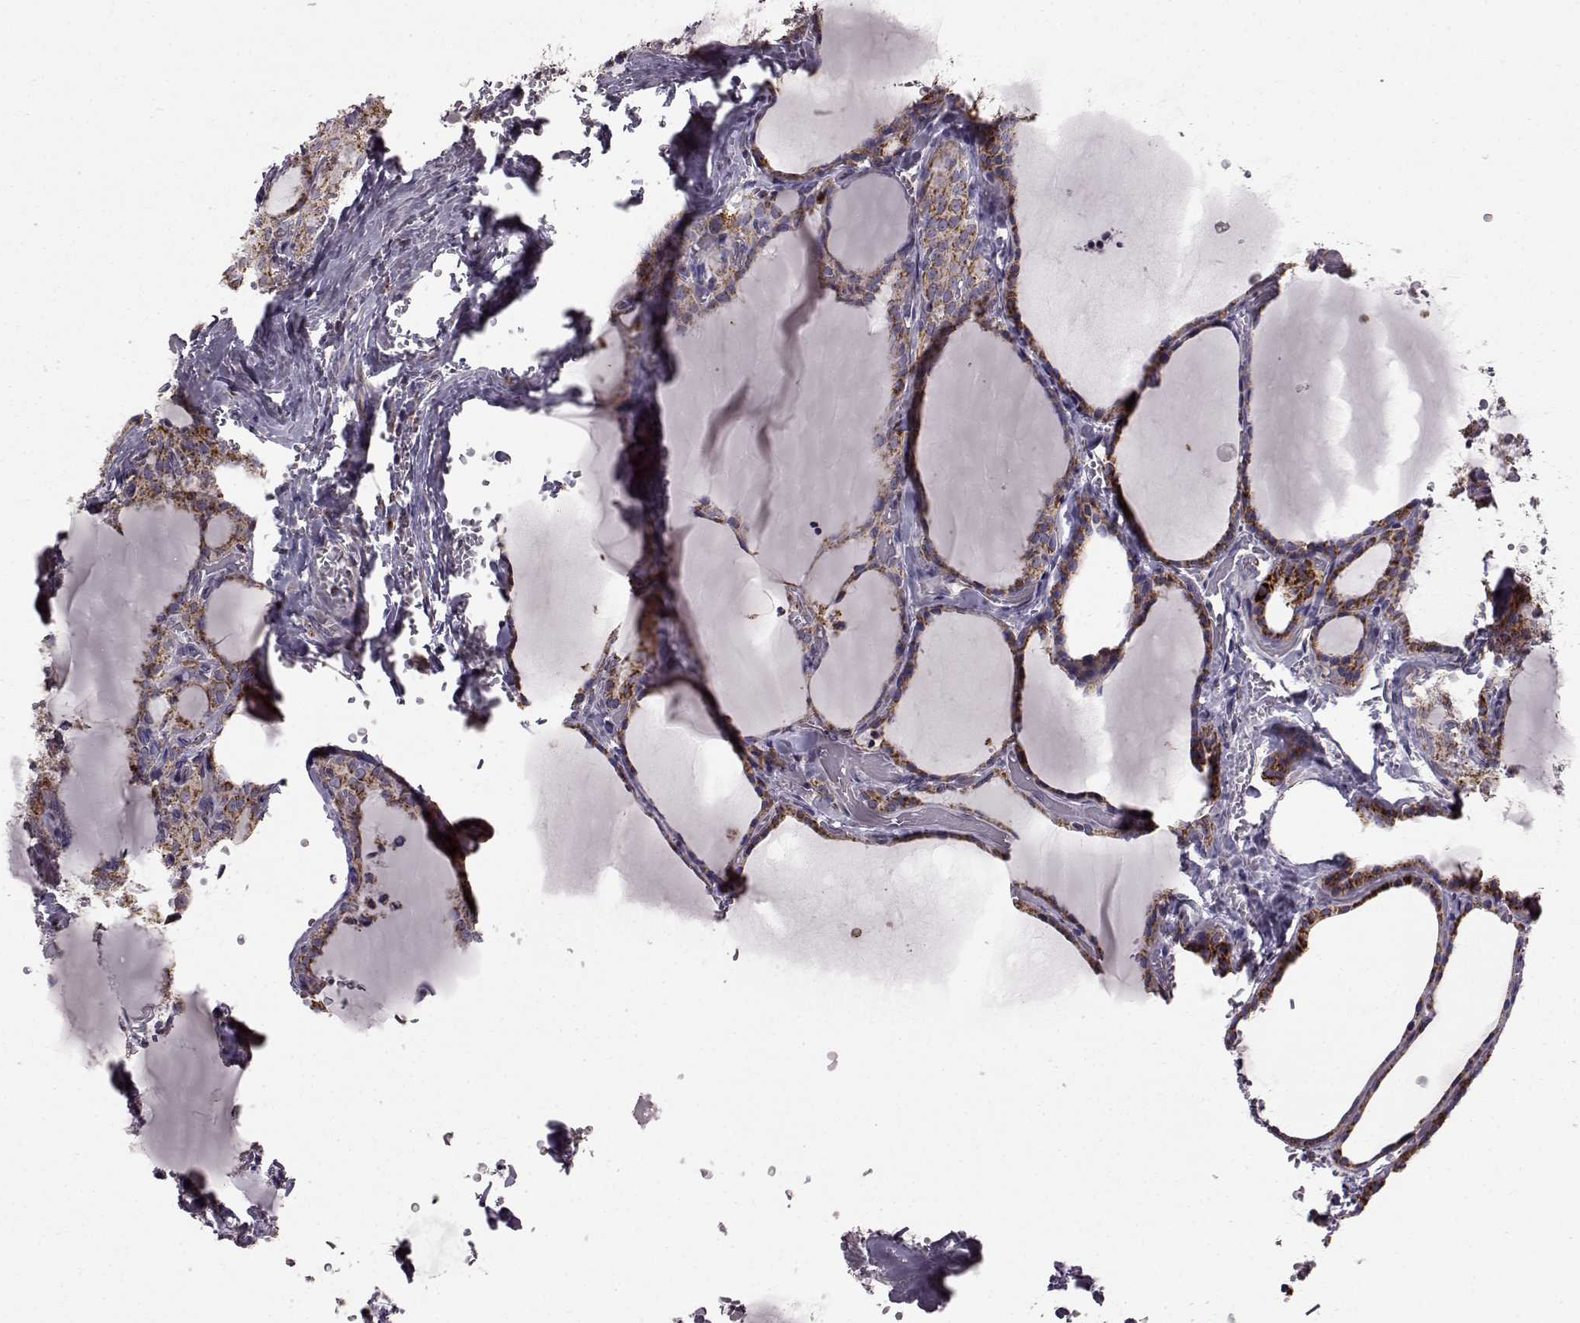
{"staining": {"intensity": "strong", "quantity": ">75%", "location": "cytoplasmic/membranous"}, "tissue": "thyroid cancer", "cell_type": "Tumor cells", "image_type": "cancer", "snomed": [{"axis": "morphology", "description": "Papillary adenocarcinoma, NOS"}, {"axis": "topography", "description": "Thyroid gland"}], "caption": "A micrograph showing strong cytoplasmic/membranous positivity in about >75% of tumor cells in thyroid cancer (papillary adenocarcinoma), as visualized by brown immunohistochemical staining.", "gene": "ATP5MF", "patient": {"sex": "male", "age": 20}}